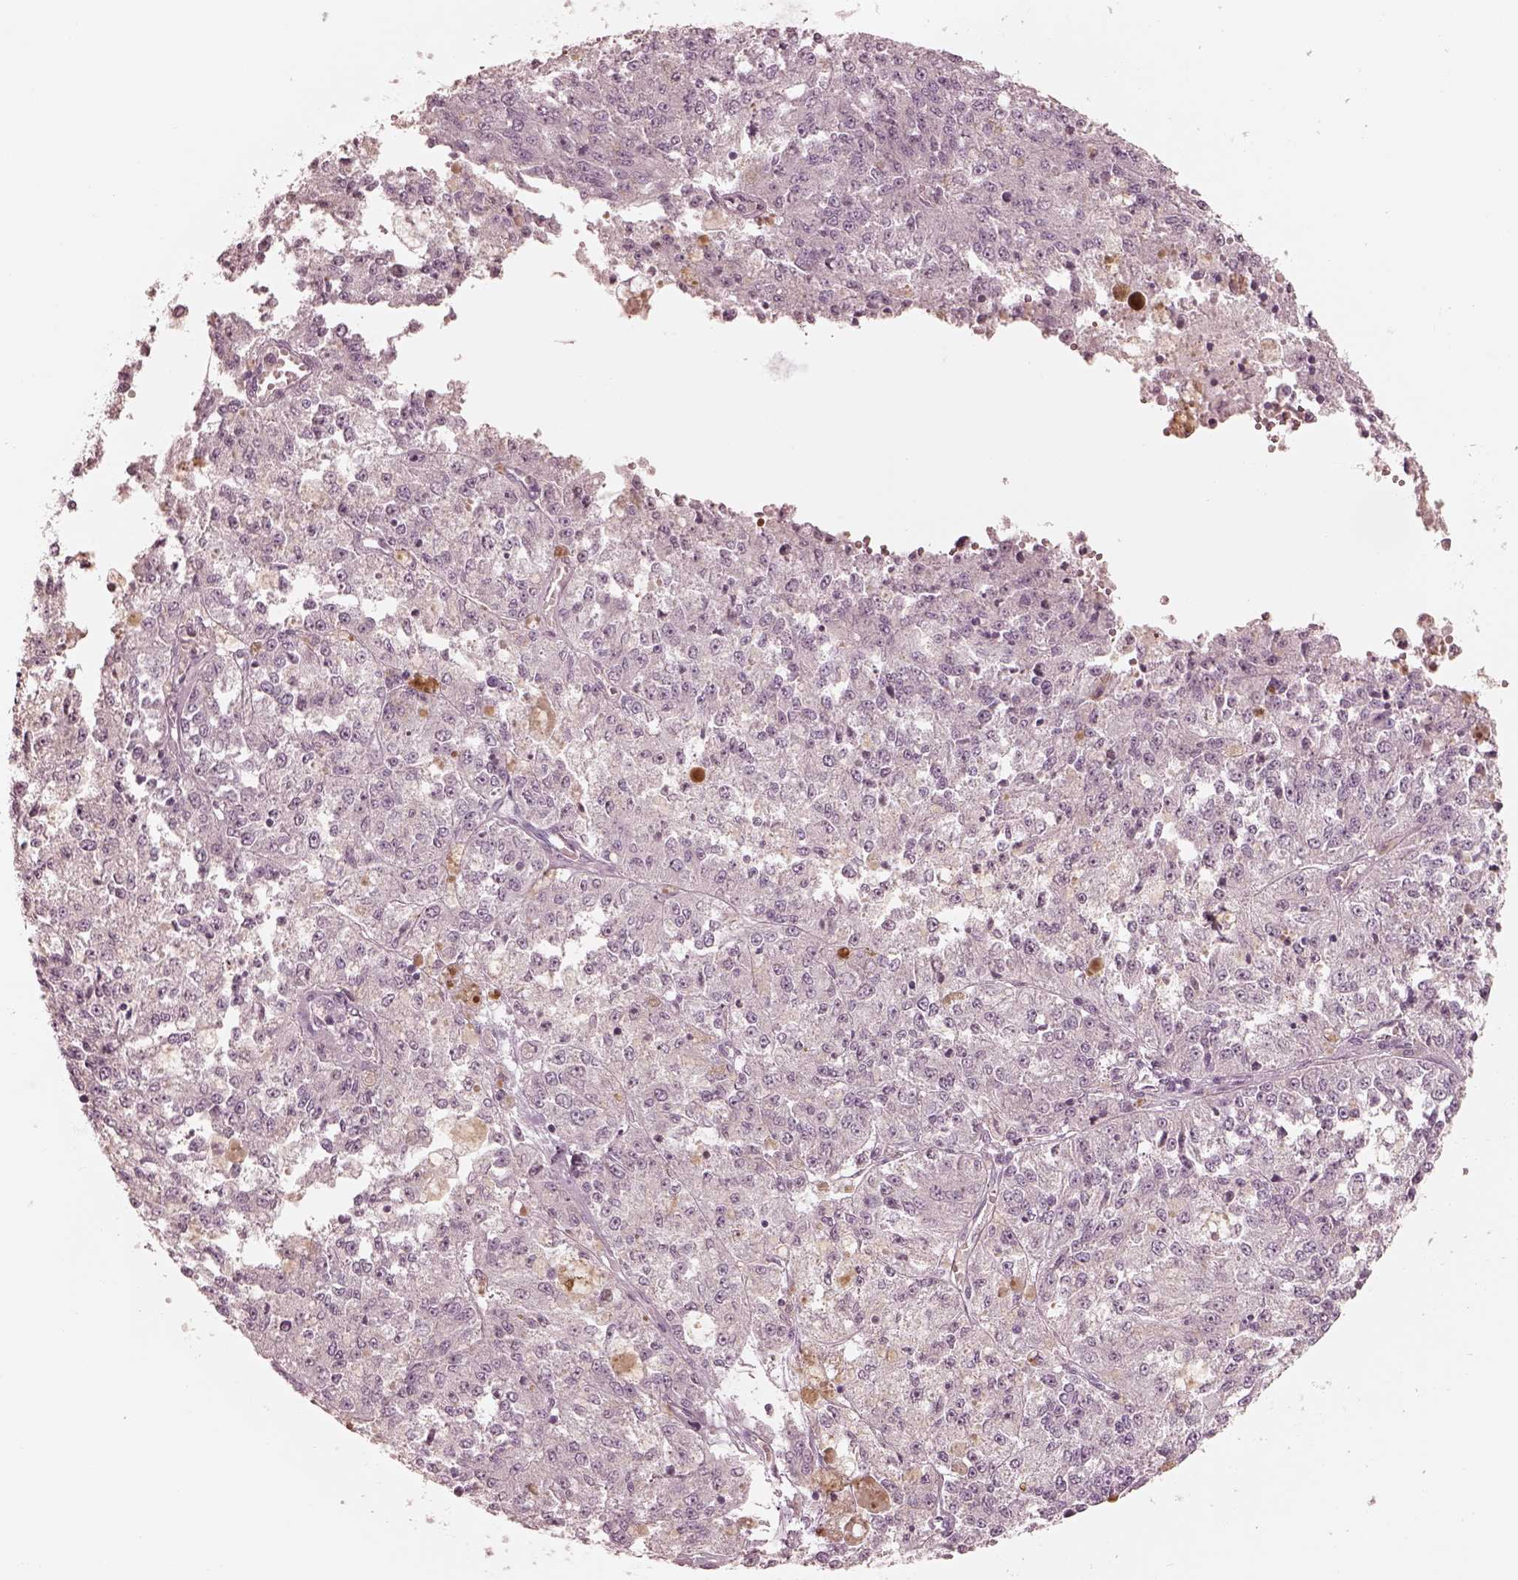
{"staining": {"intensity": "negative", "quantity": "none", "location": "none"}, "tissue": "melanoma", "cell_type": "Tumor cells", "image_type": "cancer", "snomed": [{"axis": "morphology", "description": "Malignant melanoma, Metastatic site"}, {"axis": "topography", "description": "Lymph node"}], "caption": "Malignant melanoma (metastatic site) was stained to show a protein in brown. There is no significant expression in tumor cells.", "gene": "RAB3C", "patient": {"sex": "female", "age": 64}}